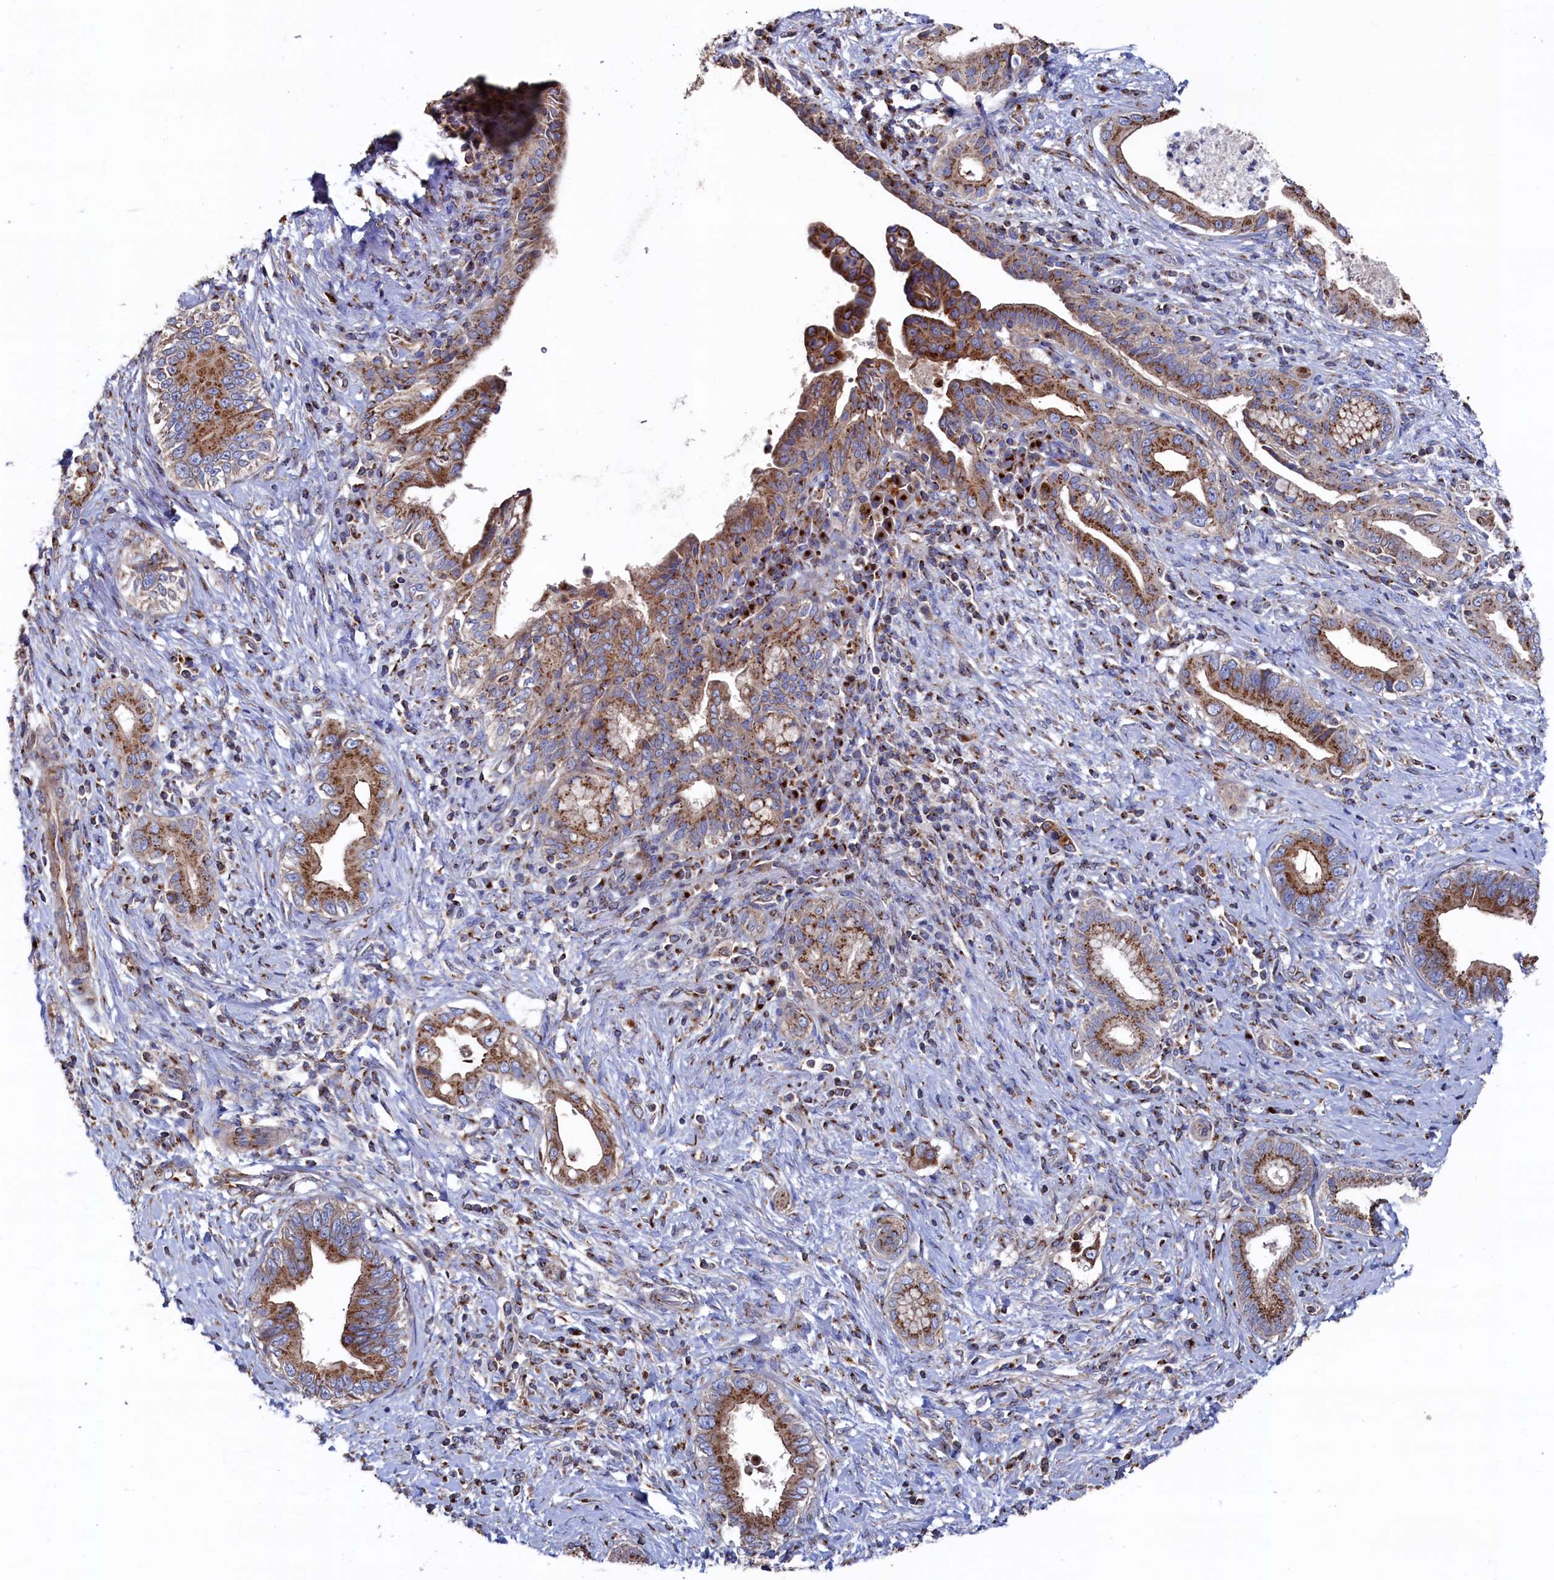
{"staining": {"intensity": "moderate", "quantity": ">75%", "location": "cytoplasmic/membranous"}, "tissue": "pancreatic cancer", "cell_type": "Tumor cells", "image_type": "cancer", "snomed": [{"axis": "morphology", "description": "Adenocarcinoma, NOS"}, {"axis": "topography", "description": "Pancreas"}], "caption": "Pancreatic adenocarcinoma stained for a protein displays moderate cytoplasmic/membranous positivity in tumor cells. The staining was performed using DAB (3,3'-diaminobenzidine) to visualize the protein expression in brown, while the nuclei were stained in blue with hematoxylin (Magnification: 20x).", "gene": "PRRC1", "patient": {"sex": "female", "age": 55}}